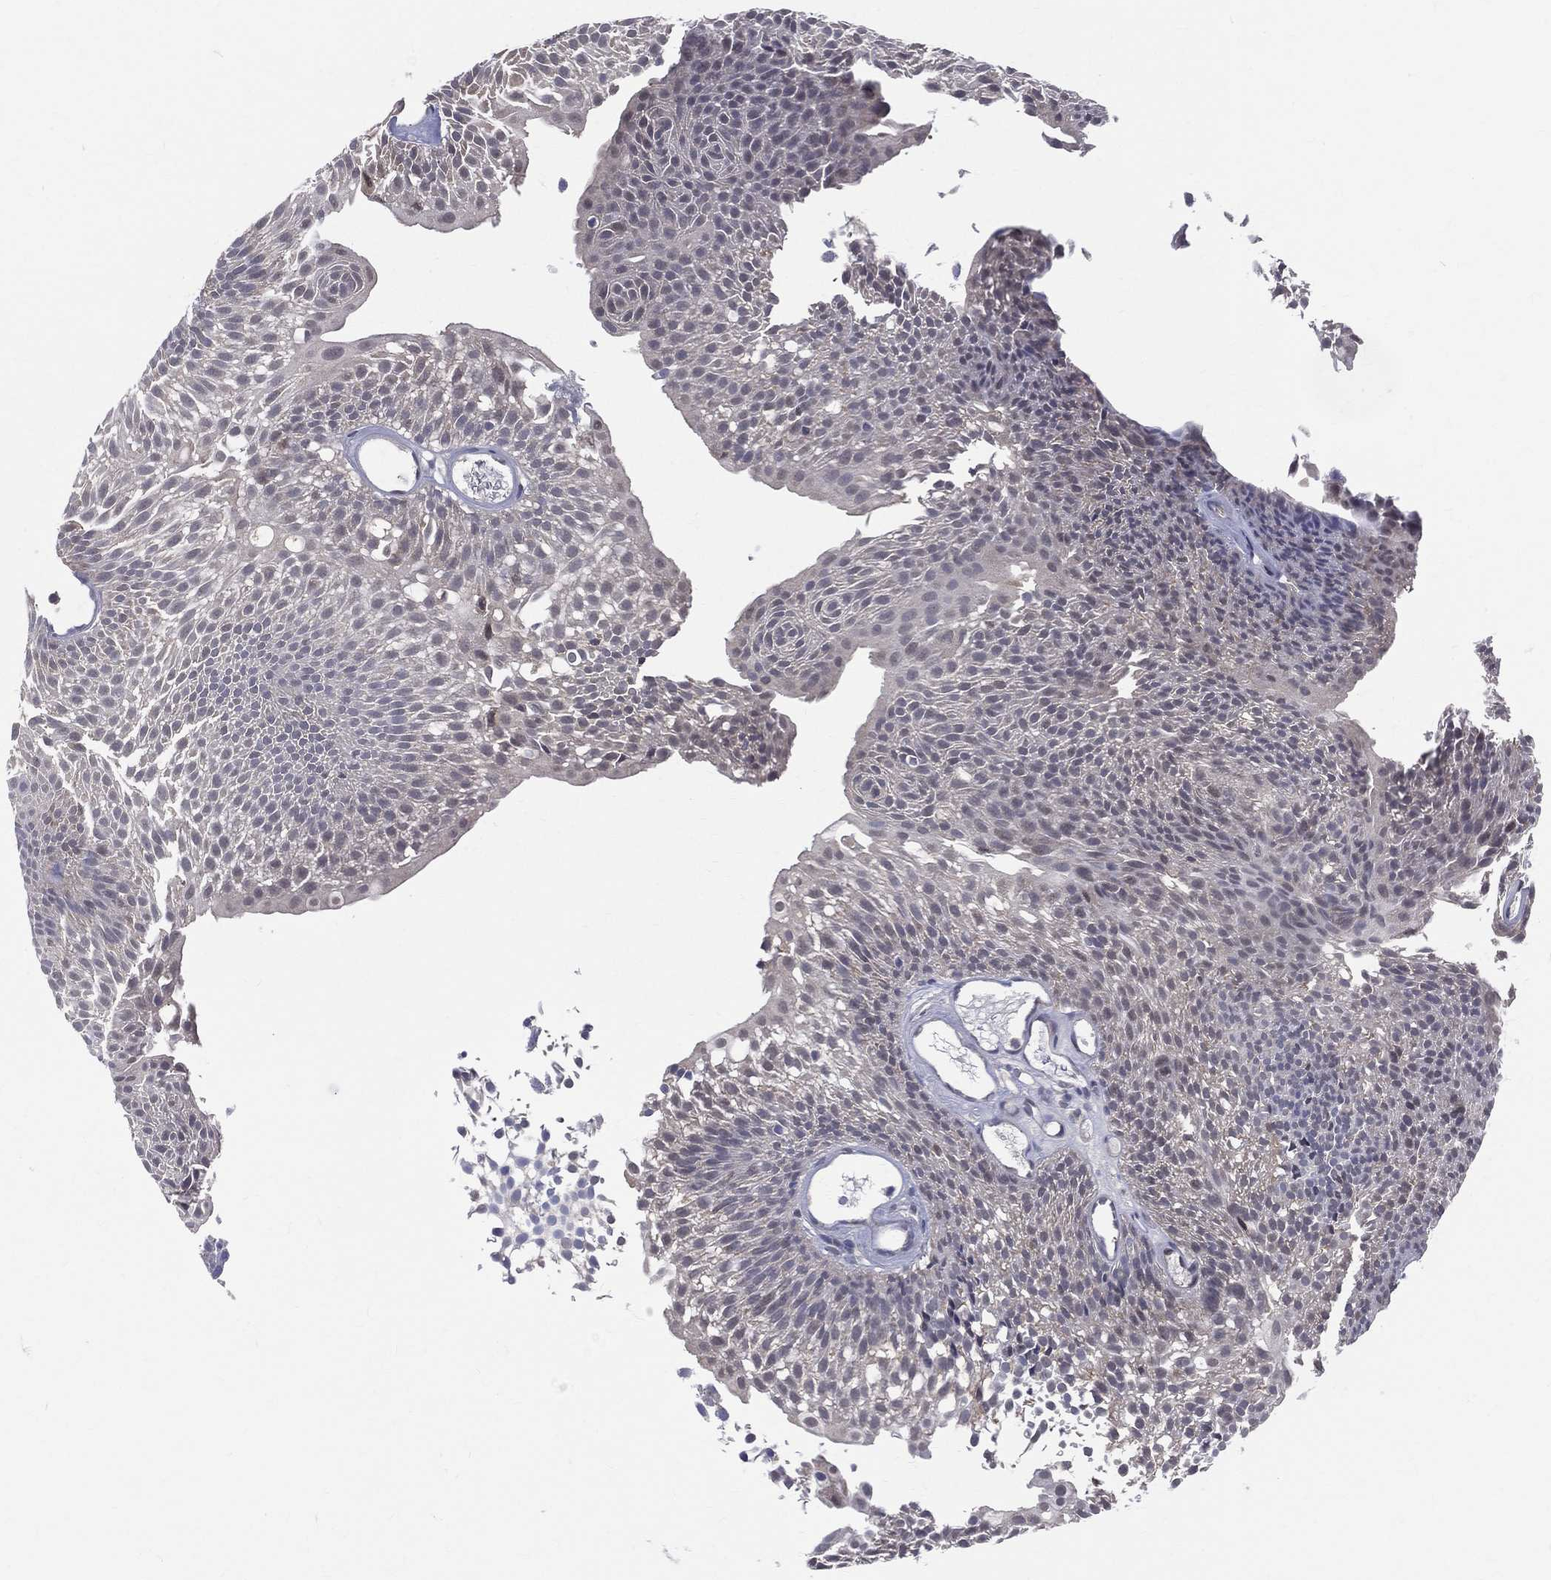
{"staining": {"intensity": "negative", "quantity": "none", "location": "none"}, "tissue": "urothelial cancer", "cell_type": "Tumor cells", "image_type": "cancer", "snomed": [{"axis": "morphology", "description": "Urothelial carcinoma, Low grade"}, {"axis": "topography", "description": "Urinary bladder"}], "caption": "Urothelial carcinoma (low-grade) was stained to show a protein in brown. There is no significant staining in tumor cells.", "gene": "DLG4", "patient": {"sex": "male", "age": 52}}